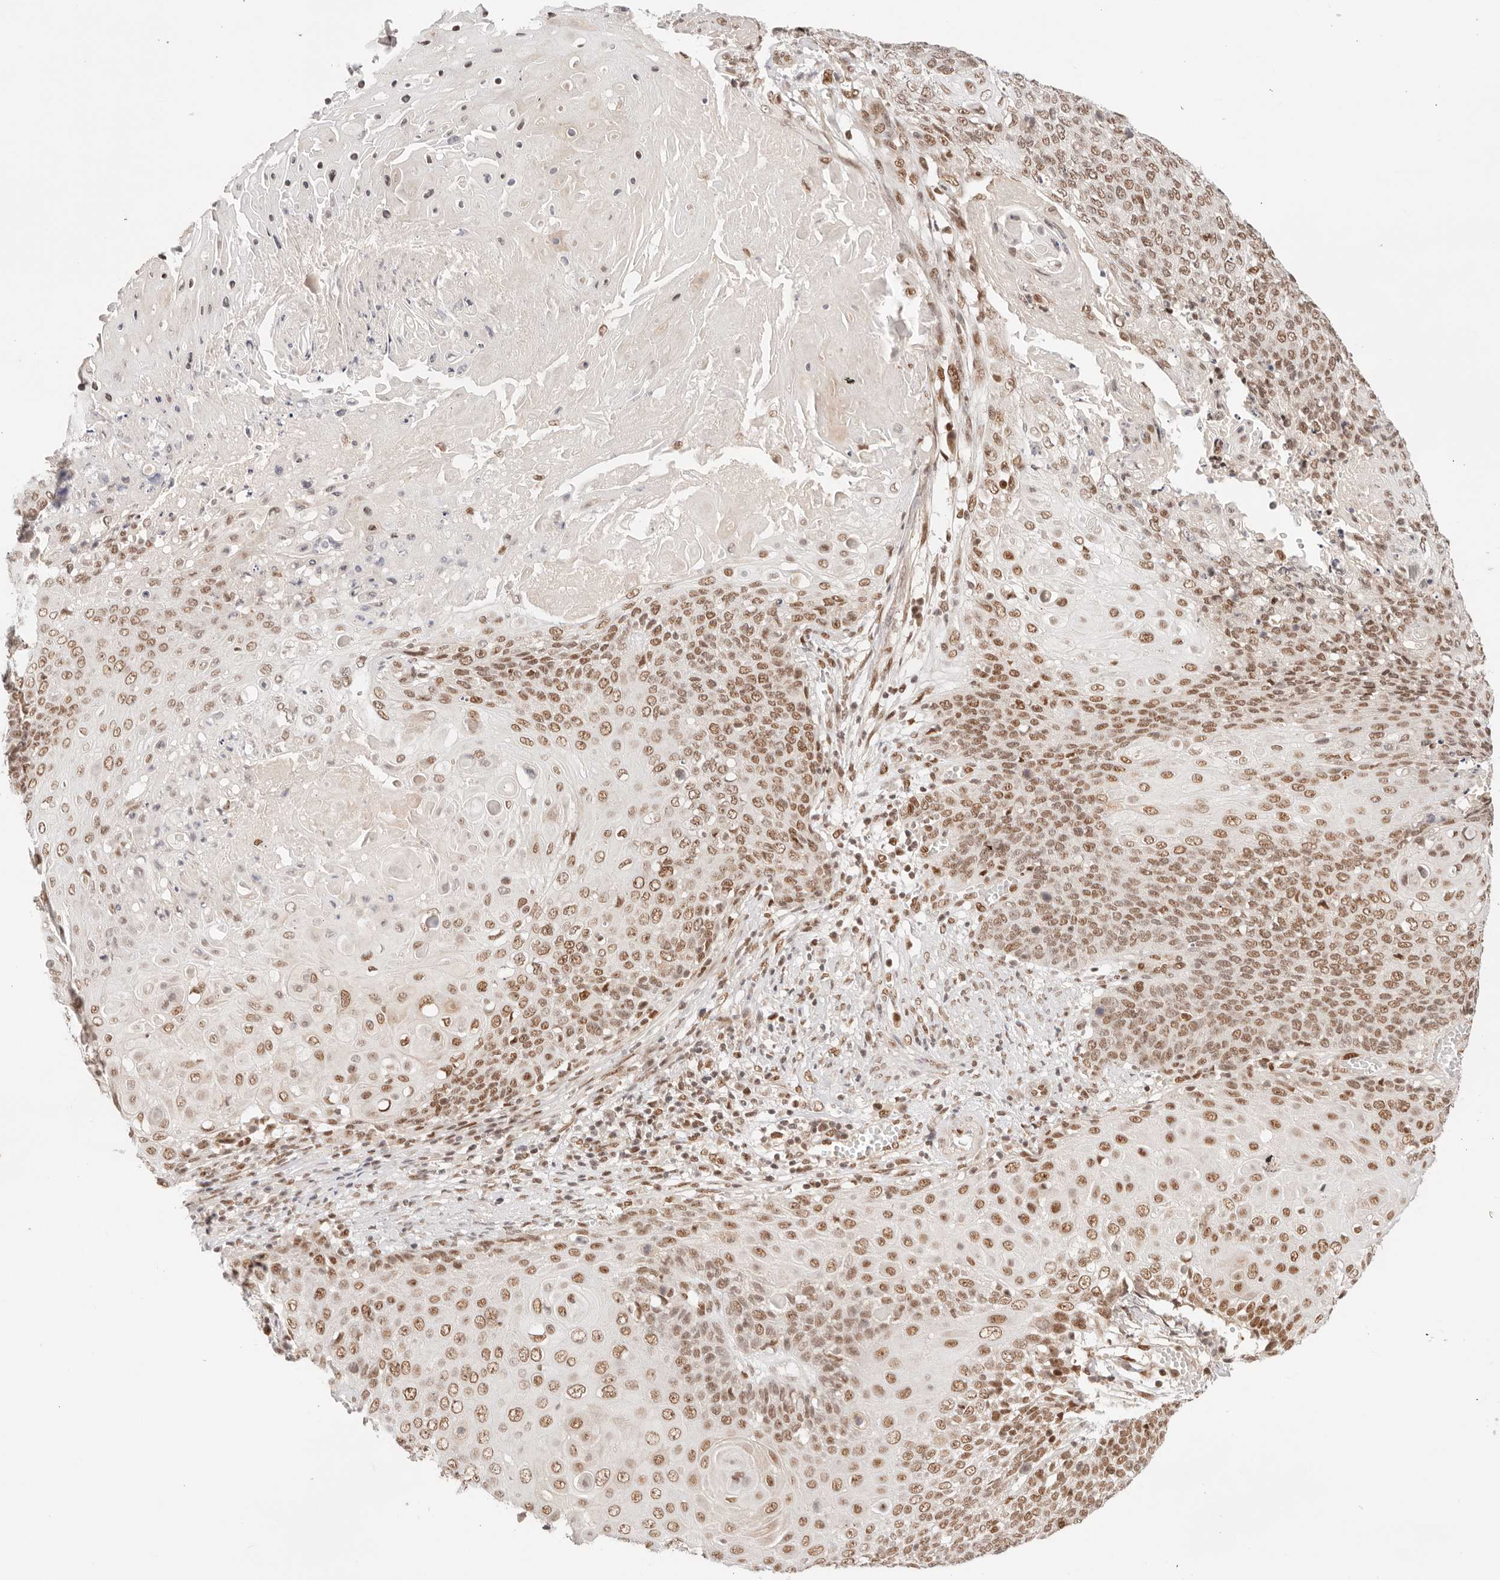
{"staining": {"intensity": "moderate", "quantity": ">75%", "location": "nuclear"}, "tissue": "cervical cancer", "cell_type": "Tumor cells", "image_type": "cancer", "snomed": [{"axis": "morphology", "description": "Squamous cell carcinoma, NOS"}, {"axis": "topography", "description": "Cervix"}], "caption": "IHC histopathology image of cervical cancer stained for a protein (brown), which exhibits medium levels of moderate nuclear expression in about >75% of tumor cells.", "gene": "GTF2E2", "patient": {"sex": "female", "age": 39}}